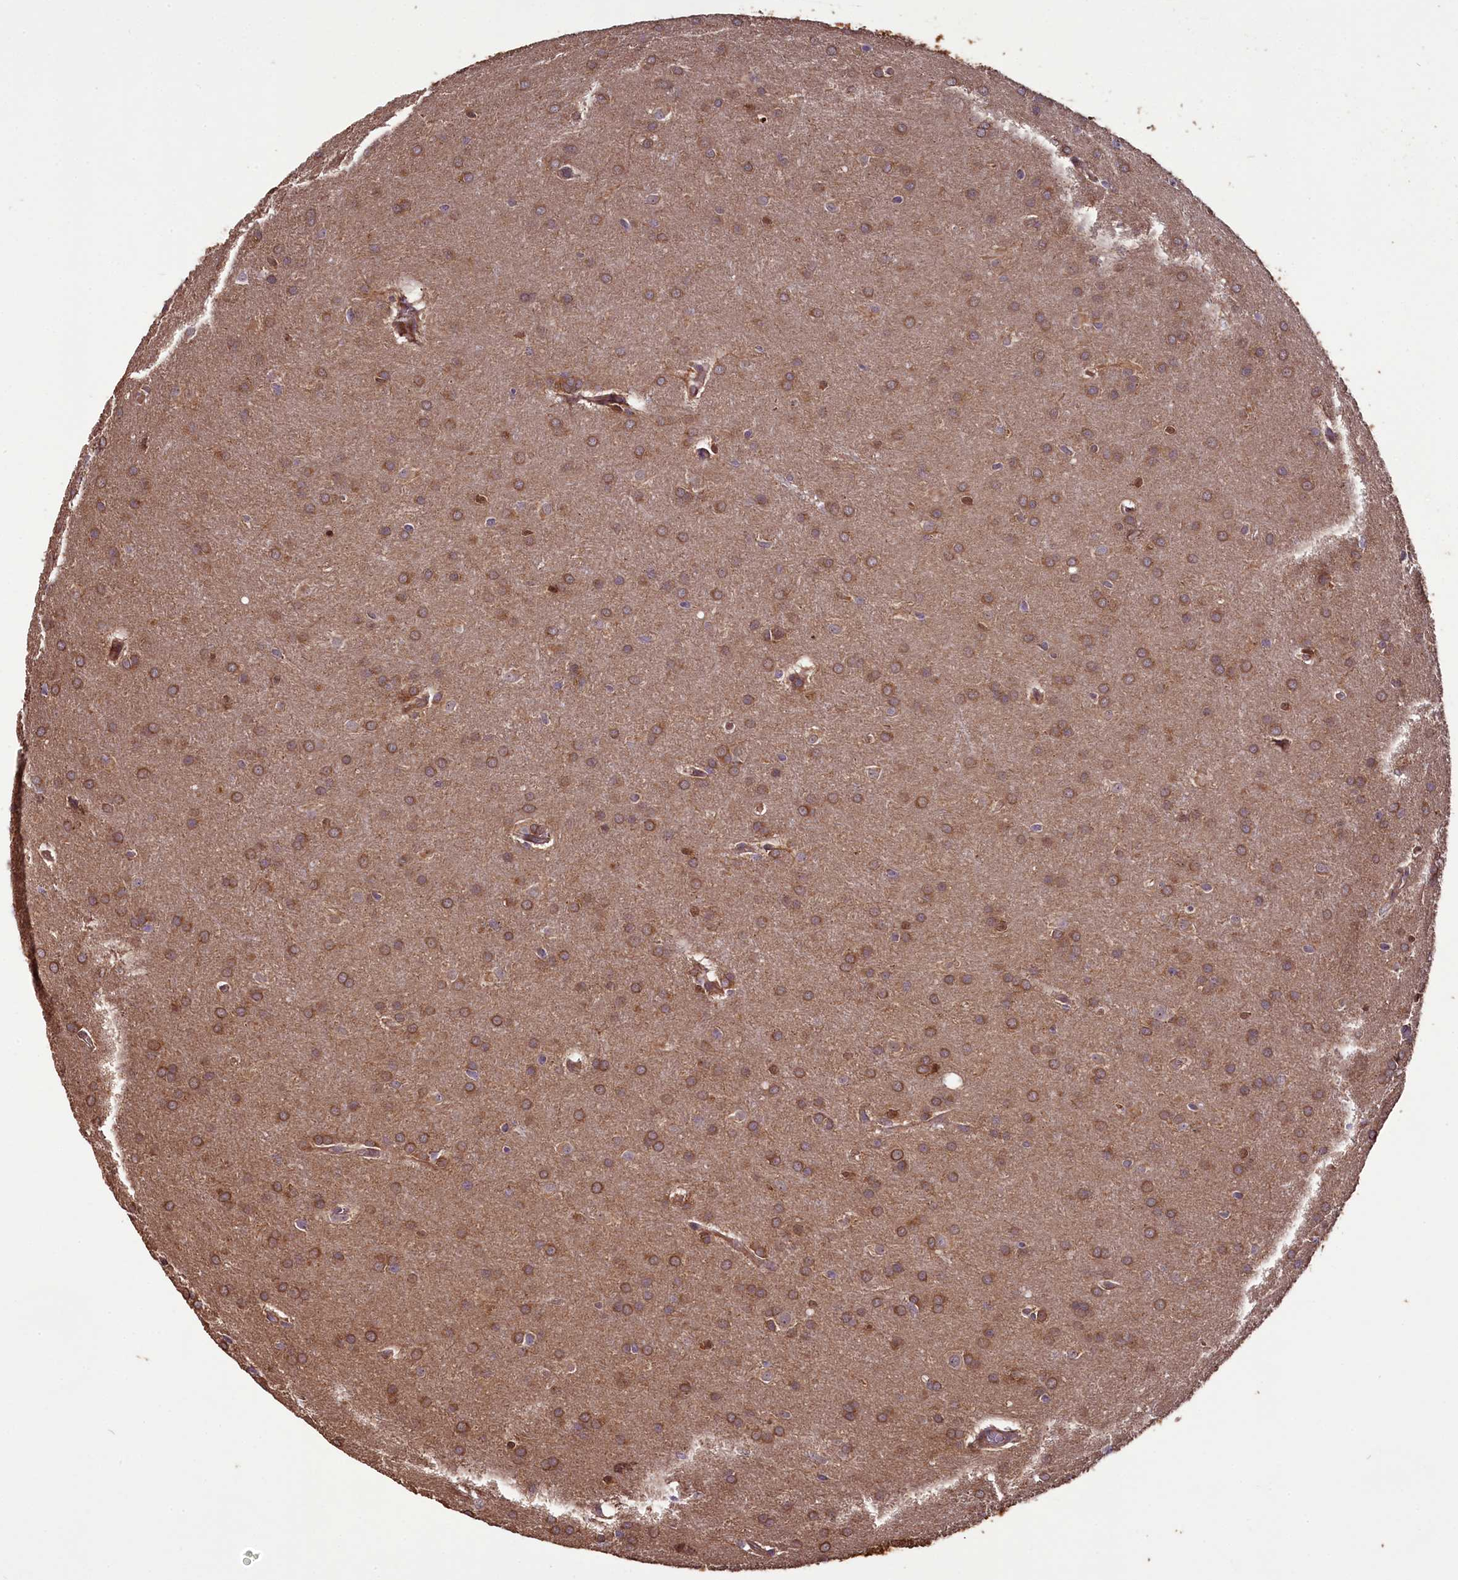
{"staining": {"intensity": "moderate", "quantity": ">75%", "location": "cytoplasmic/membranous"}, "tissue": "glioma", "cell_type": "Tumor cells", "image_type": "cancer", "snomed": [{"axis": "morphology", "description": "Glioma, malignant, Low grade"}, {"axis": "topography", "description": "Brain"}], "caption": "The histopathology image exhibits staining of glioma, revealing moderate cytoplasmic/membranous protein expression (brown color) within tumor cells. (DAB IHC, brown staining for protein, blue staining for nuclei).", "gene": "RPUSD2", "patient": {"sex": "female", "age": 32}}